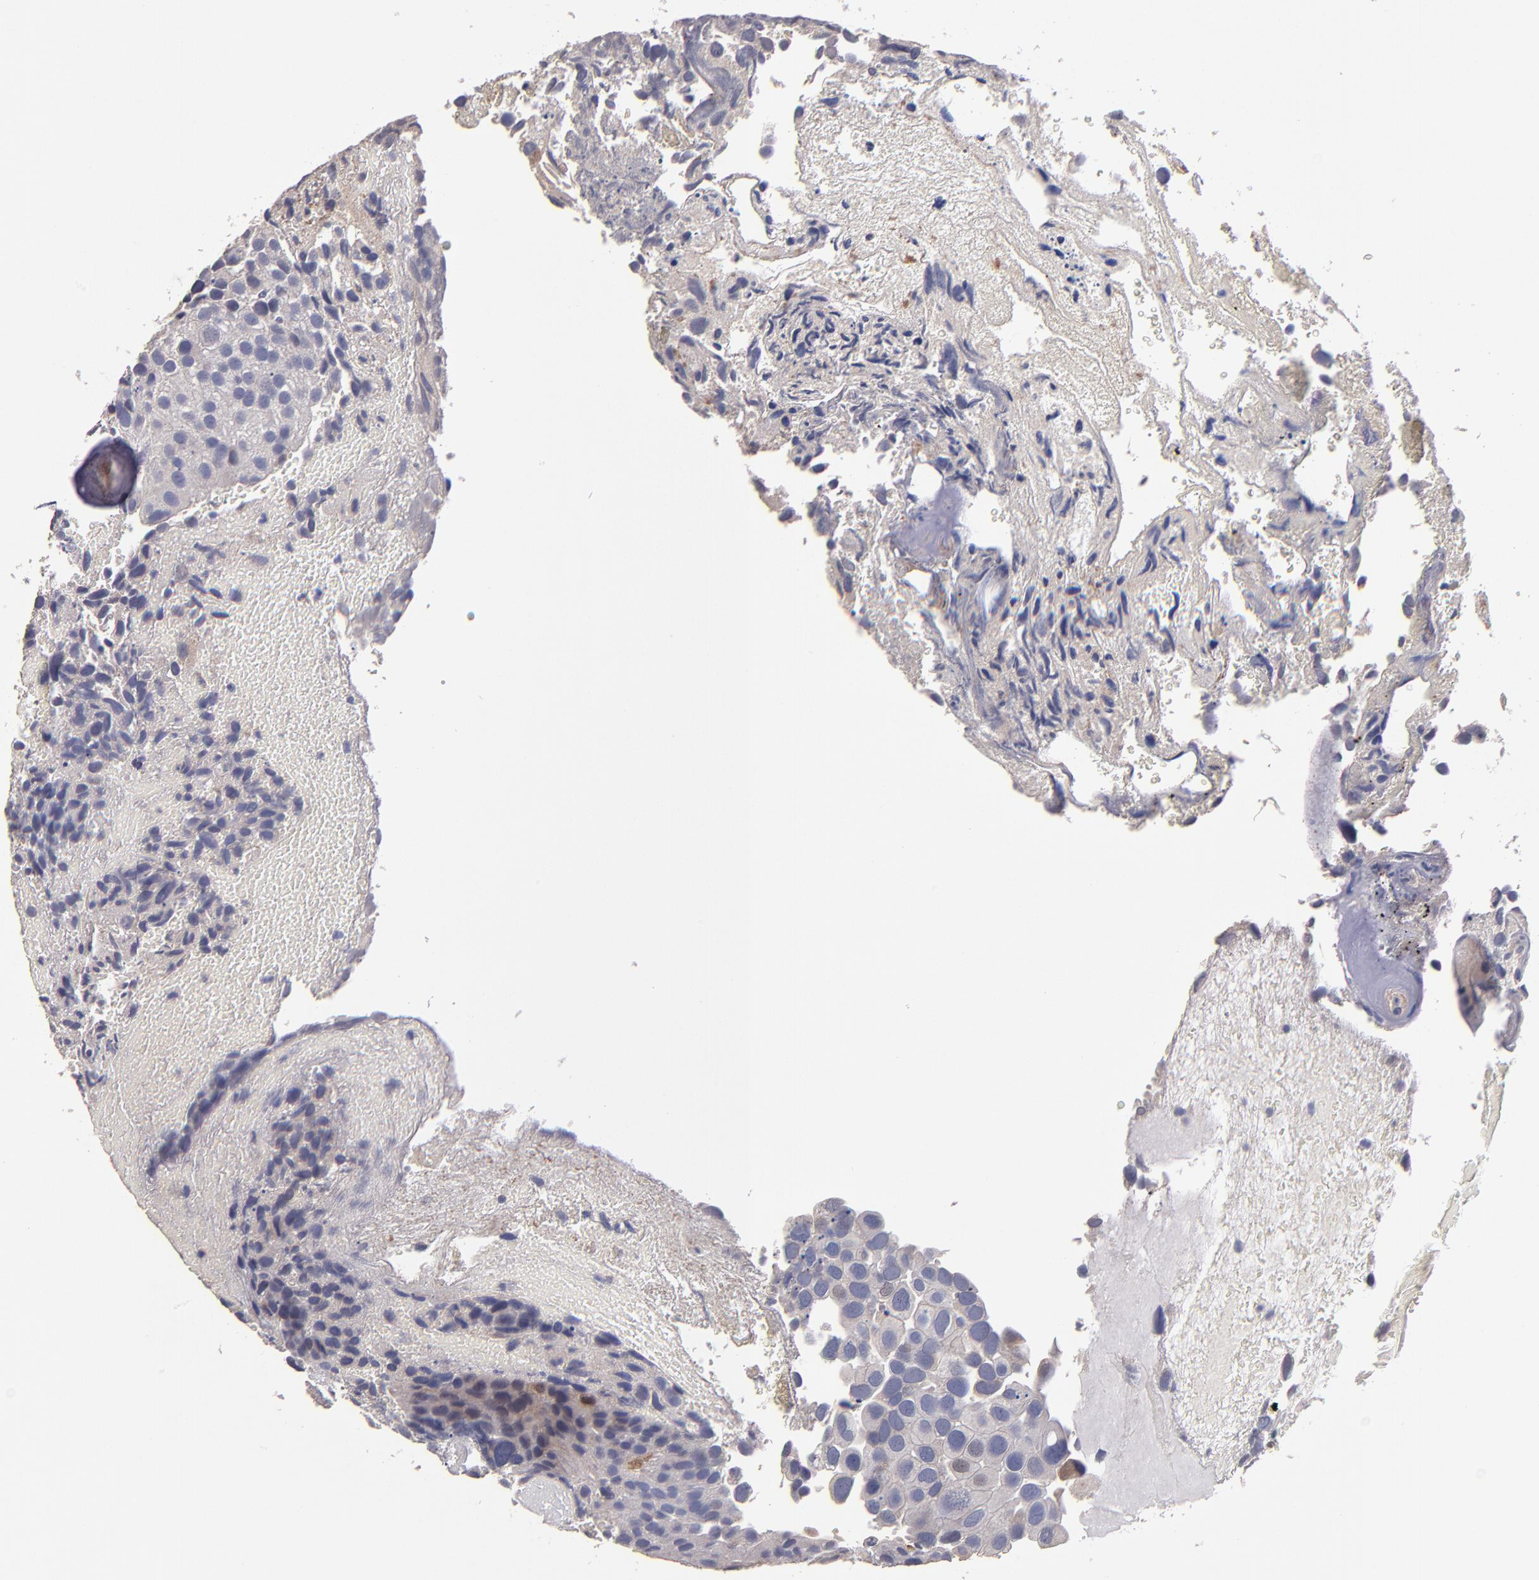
{"staining": {"intensity": "weak", "quantity": "25%-75%", "location": "cytoplasmic/membranous"}, "tissue": "urothelial cancer", "cell_type": "Tumor cells", "image_type": "cancer", "snomed": [{"axis": "morphology", "description": "Urothelial carcinoma, High grade"}, {"axis": "topography", "description": "Urinary bladder"}], "caption": "The photomicrograph displays a brown stain indicating the presence of a protein in the cytoplasmic/membranous of tumor cells in high-grade urothelial carcinoma.", "gene": "MAGEE1", "patient": {"sex": "male", "age": 72}}